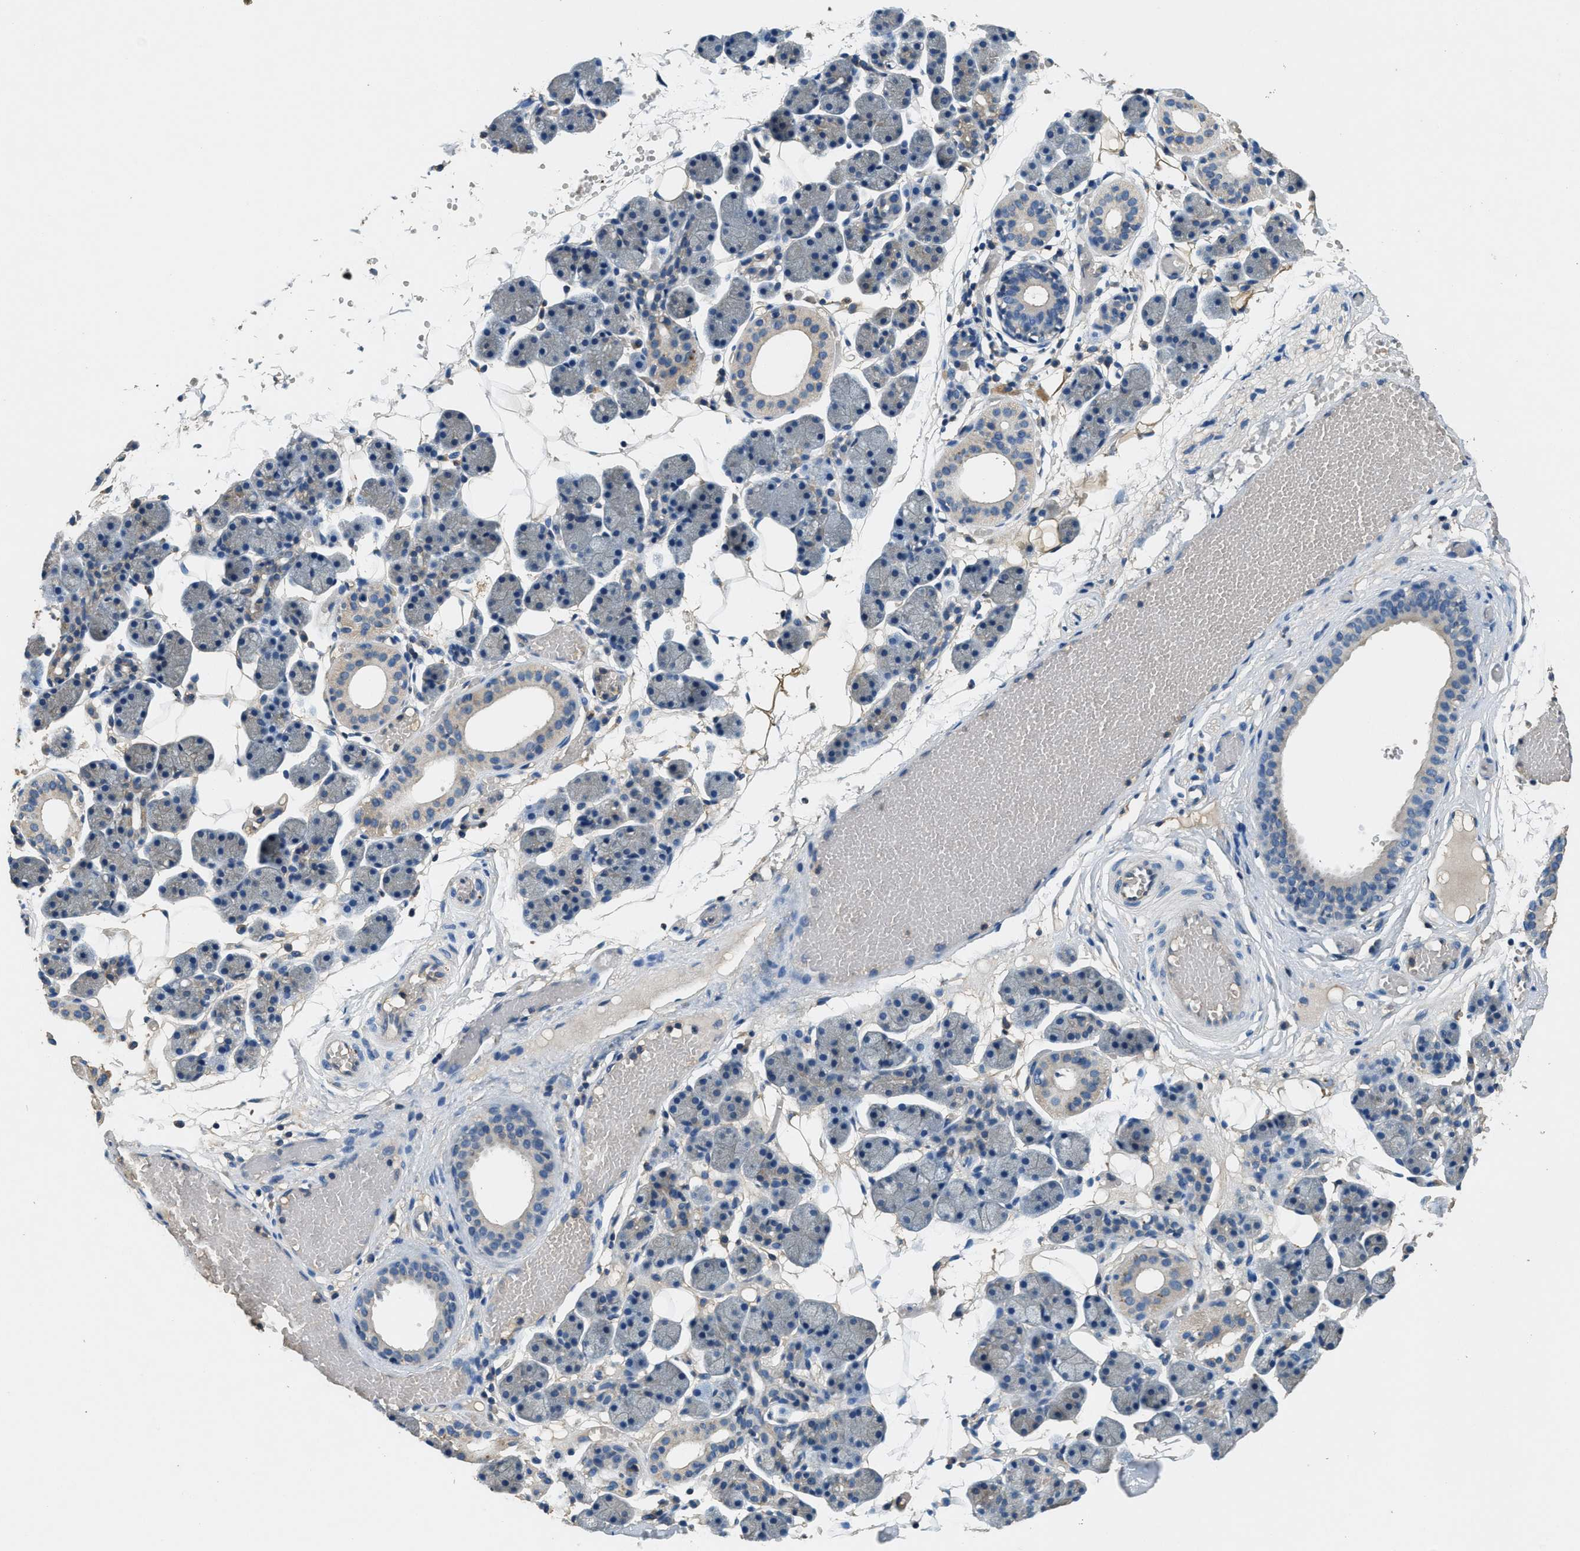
{"staining": {"intensity": "negative", "quantity": "none", "location": "none"}, "tissue": "salivary gland", "cell_type": "Glandular cells", "image_type": "normal", "snomed": [{"axis": "morphology", "description": "Normal tissue, NOS"}, {"axis": "topography", "description": "Salivary gland"}], "caption": "IHC of benign human salivary gland demonstrates no positivity in glandular cells. (DAB (3,3'-diaminobenzidine) IHC with hematoxylin counter stain).", "gene": "BLOC1S1", "patient": {"sex": "female", "age": 33}}